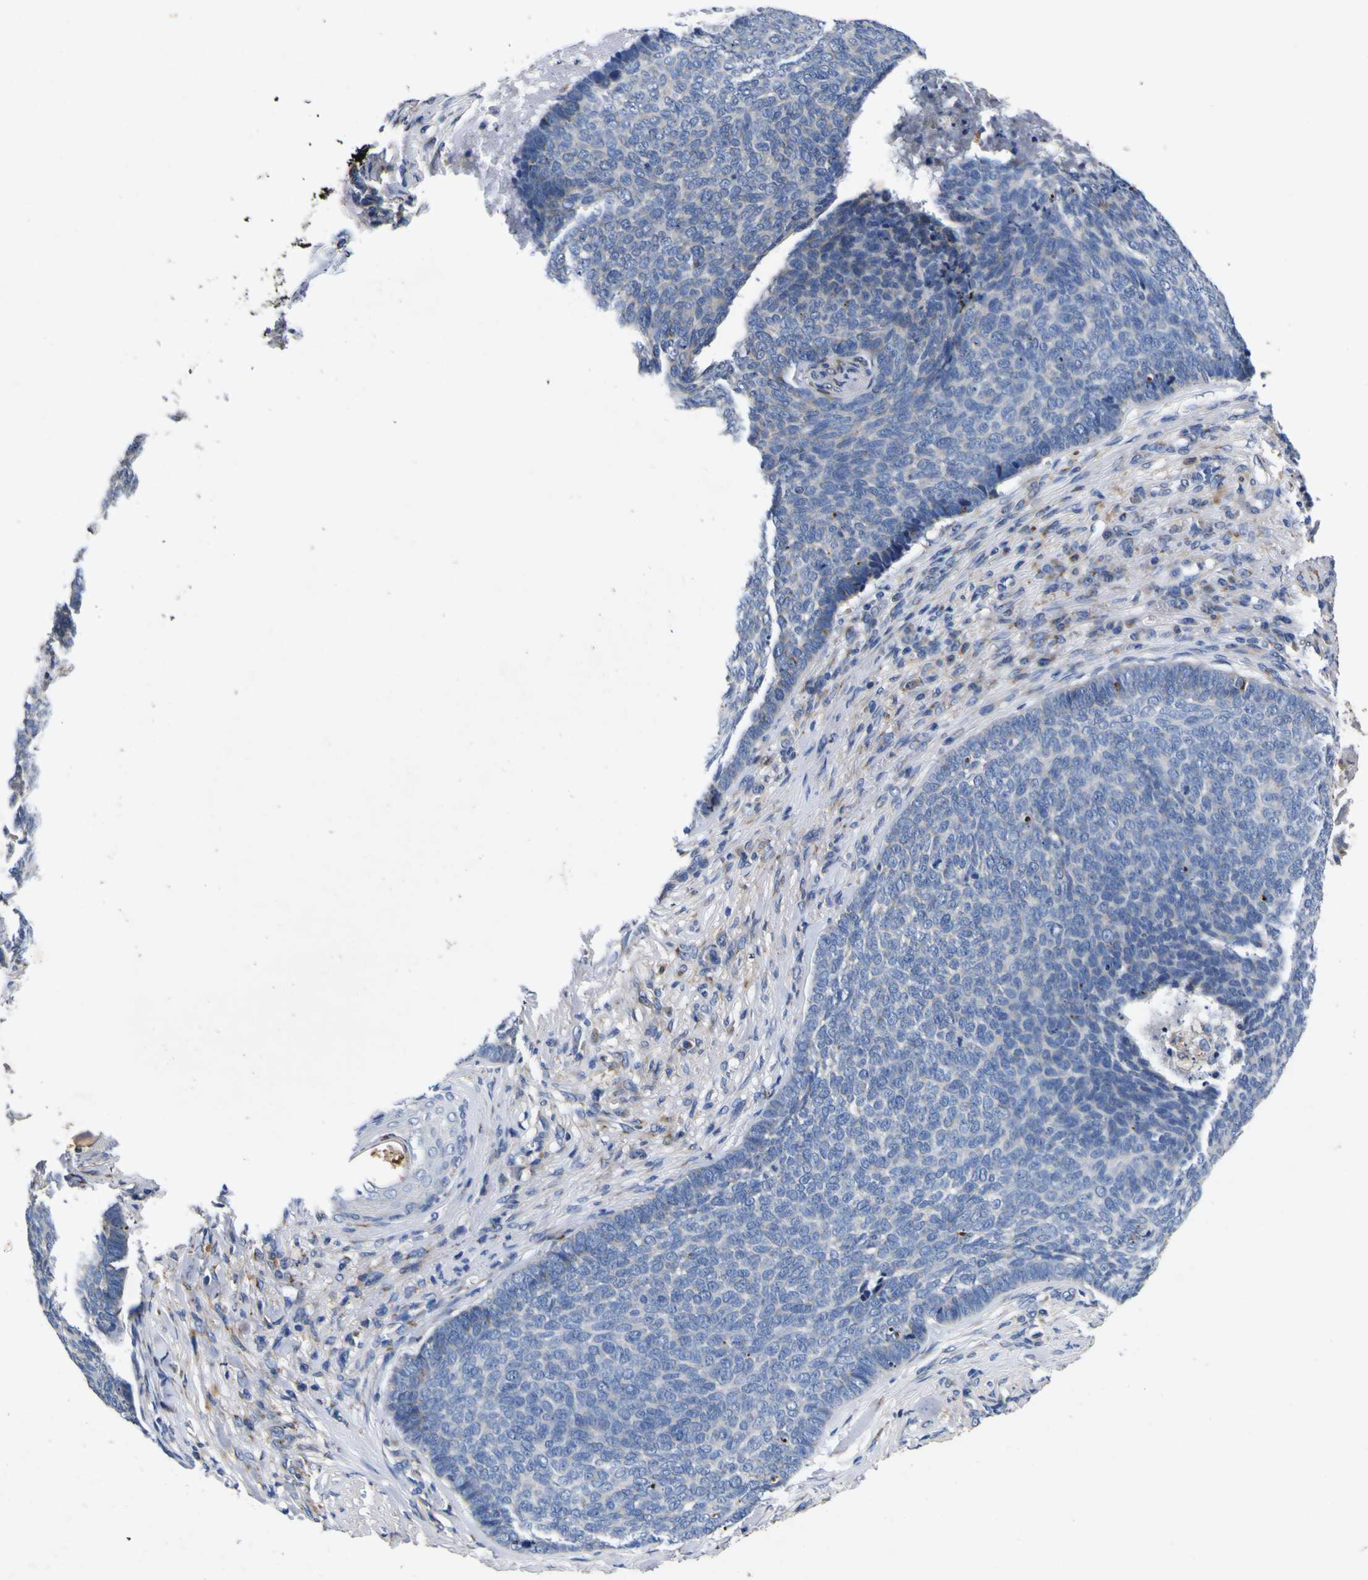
{"staining": {"intensity": "negative", "quantity": "none", "location": "none"}, "tissue": "skin cancer", "cell_type": "Tumor cells", "image_type": "cancer", "snomed": [{"axis": "morphology", "description": "Basal cell carcinoma"}, {"axis": "topography", "description": "Skin"}], "caption": "Immunohistochemical staining of human skin cancer (basal cell carcinoma) exhibits no significant positivity in tumor cells.", "gene": "COA1", "patient": {"sex": "male", "age": 84}}